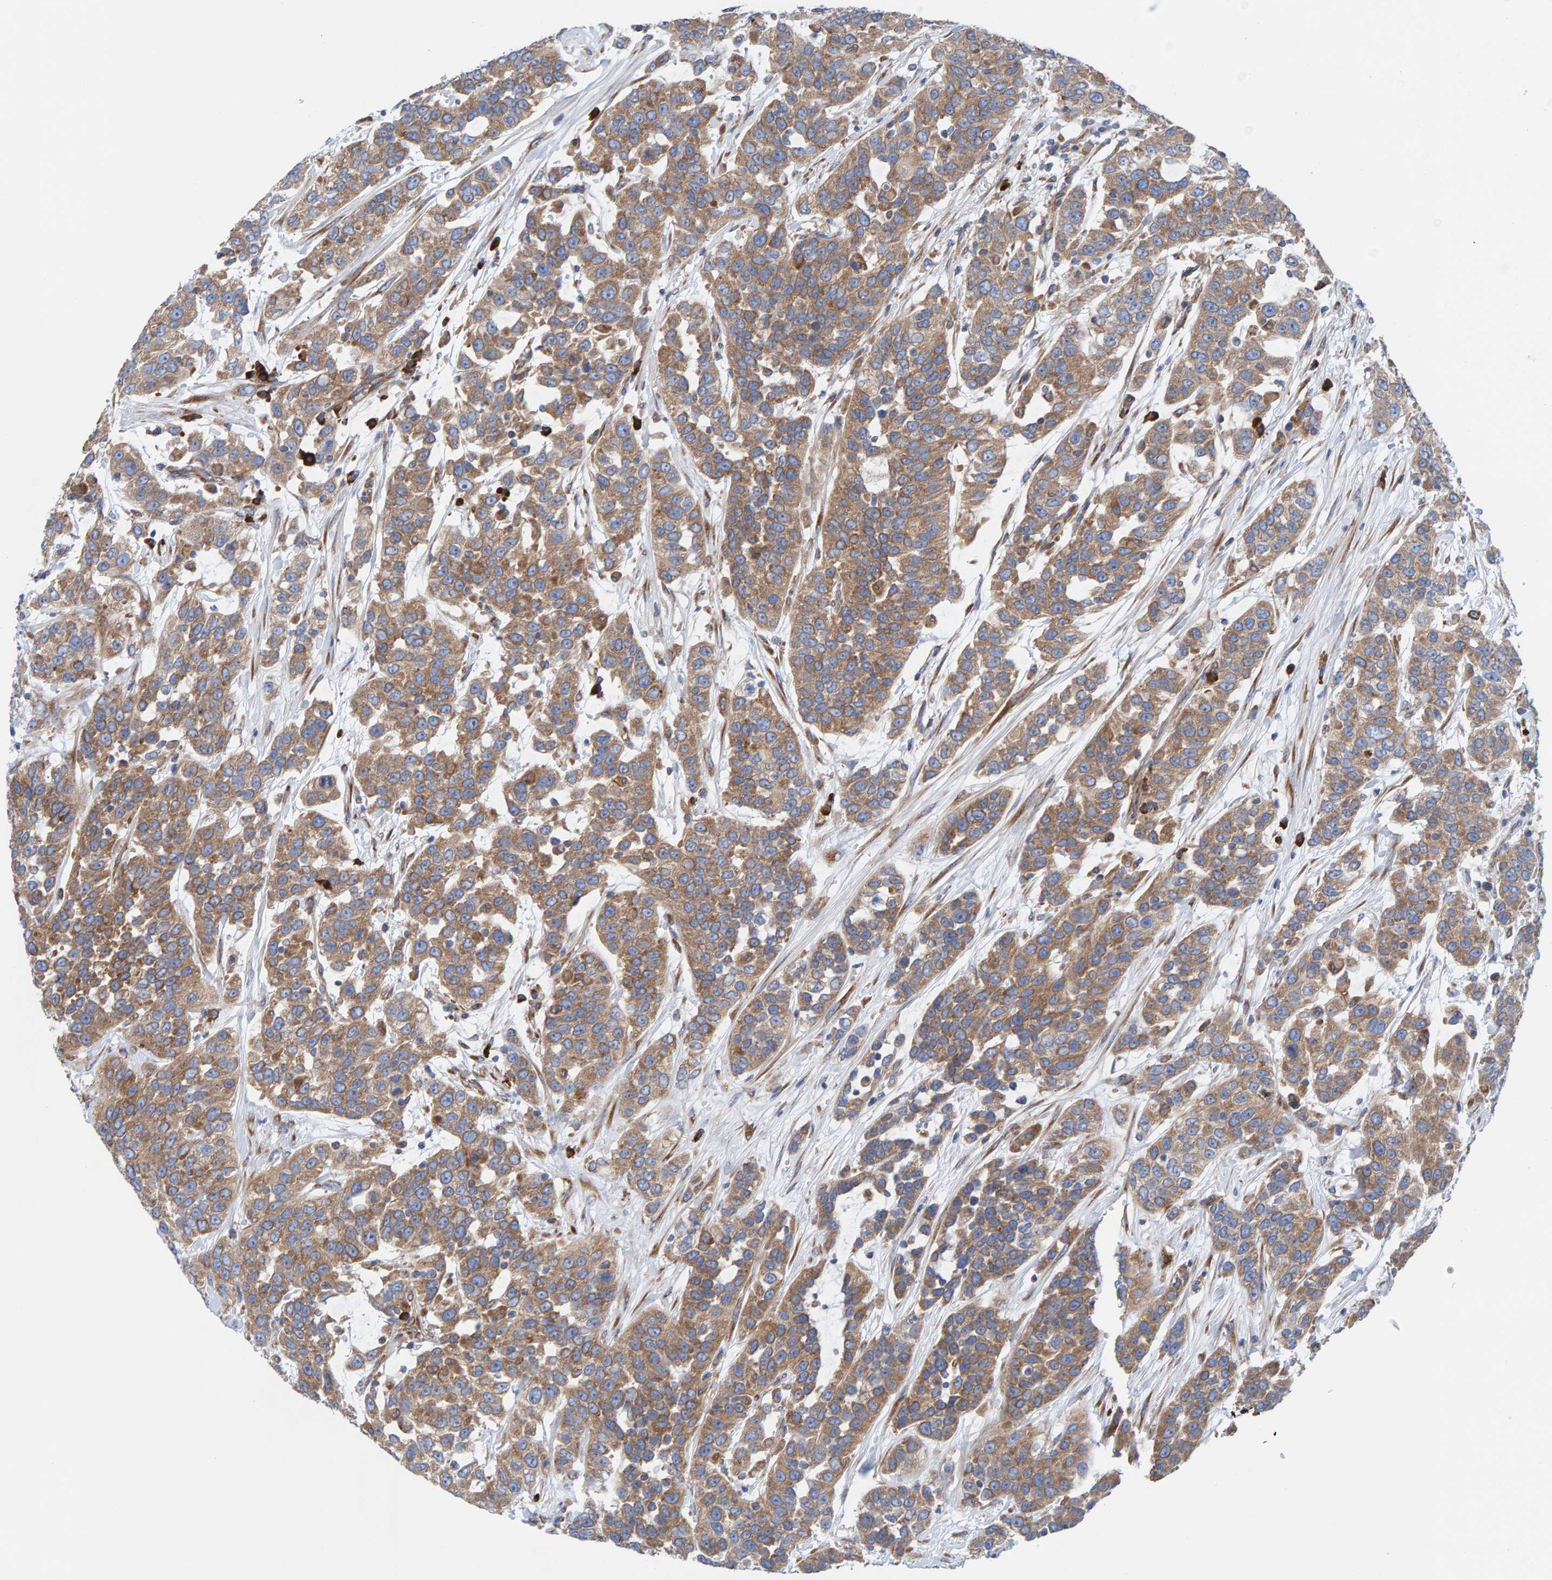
{"staining": {"intensity": "moderate", "quantity": ">75%", "location": "cytoplasmic/membranous"}, "tissue": "urothelial cancer", "cell_type": "Tumor cells", "image_type": "cancer", "snomed": [{"axis": "morphology", "description": "Urothelial carcinoma, High grade"}, {"axis": "topography", "description": "Urinary bladder"}], "caption": "High-grade urothelial carcinoma stained for a protein (brown) demonstrates moderate cytoplasmic/membranous positive positivity in about >75% of tumor cells.", "gene": "CDK5RAP3", "patient": {"sex": "female", "age": 80}}